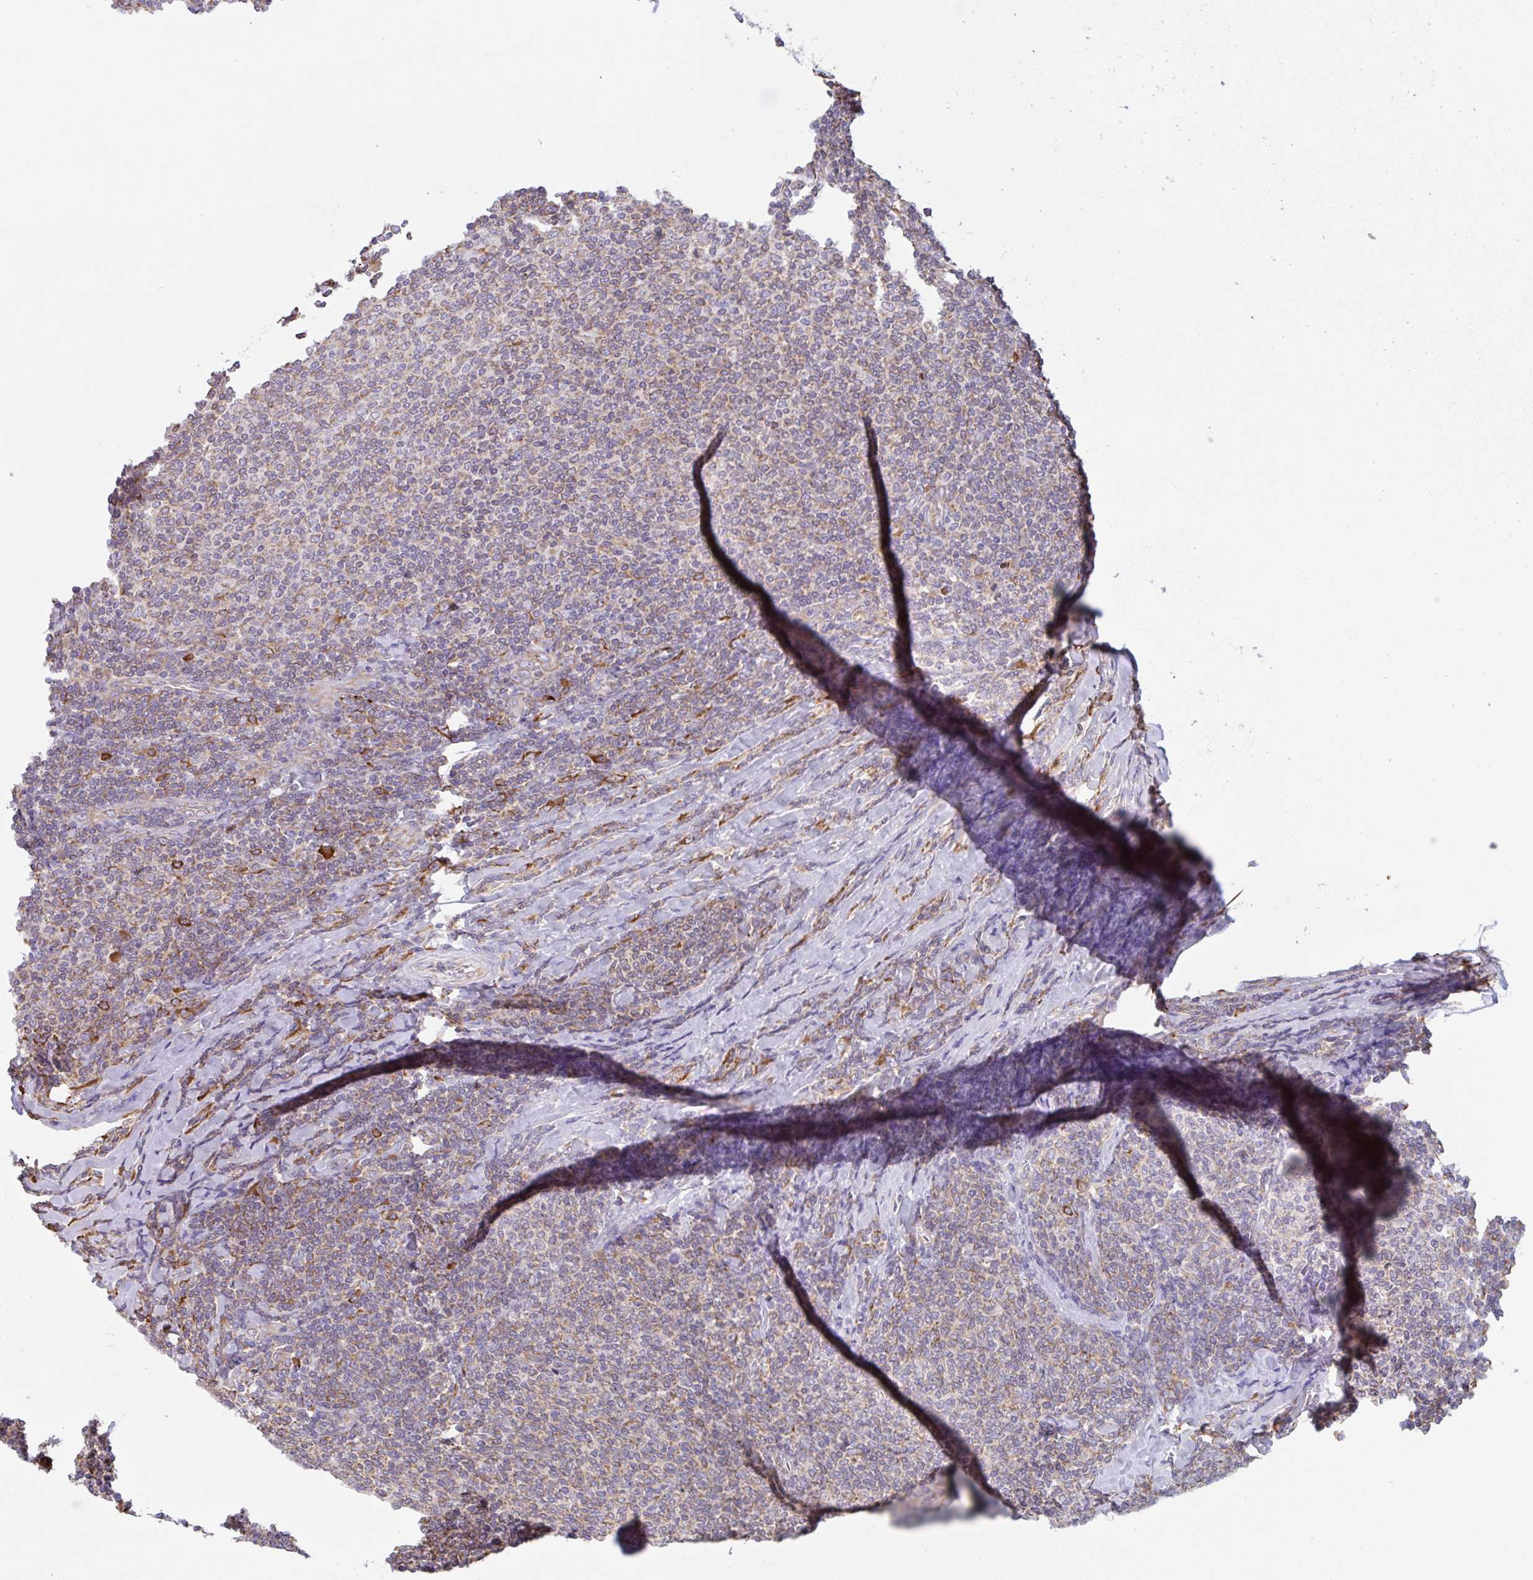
{"staining": {"intensity": "weak", "quantity": "<25%", "location": "cytoplasmic/membranous"}, "tissue": "lymphoma", "cell_type": "Tumor cells", "image_type": "cancer", "snomed": [{"axis": "morphology", "description": "Malignant lymphoma, non-Hodgkin's type, Low grade"}, {"axis": "topography", "description": "Lymph node"}], "caption": "Tumor cells are negative for protein expression in human malignant lymphoma, non-Hodgkin's type (low-grade).", "gene": "DOK4", "patient": {"sex": "male", "age": 52}}